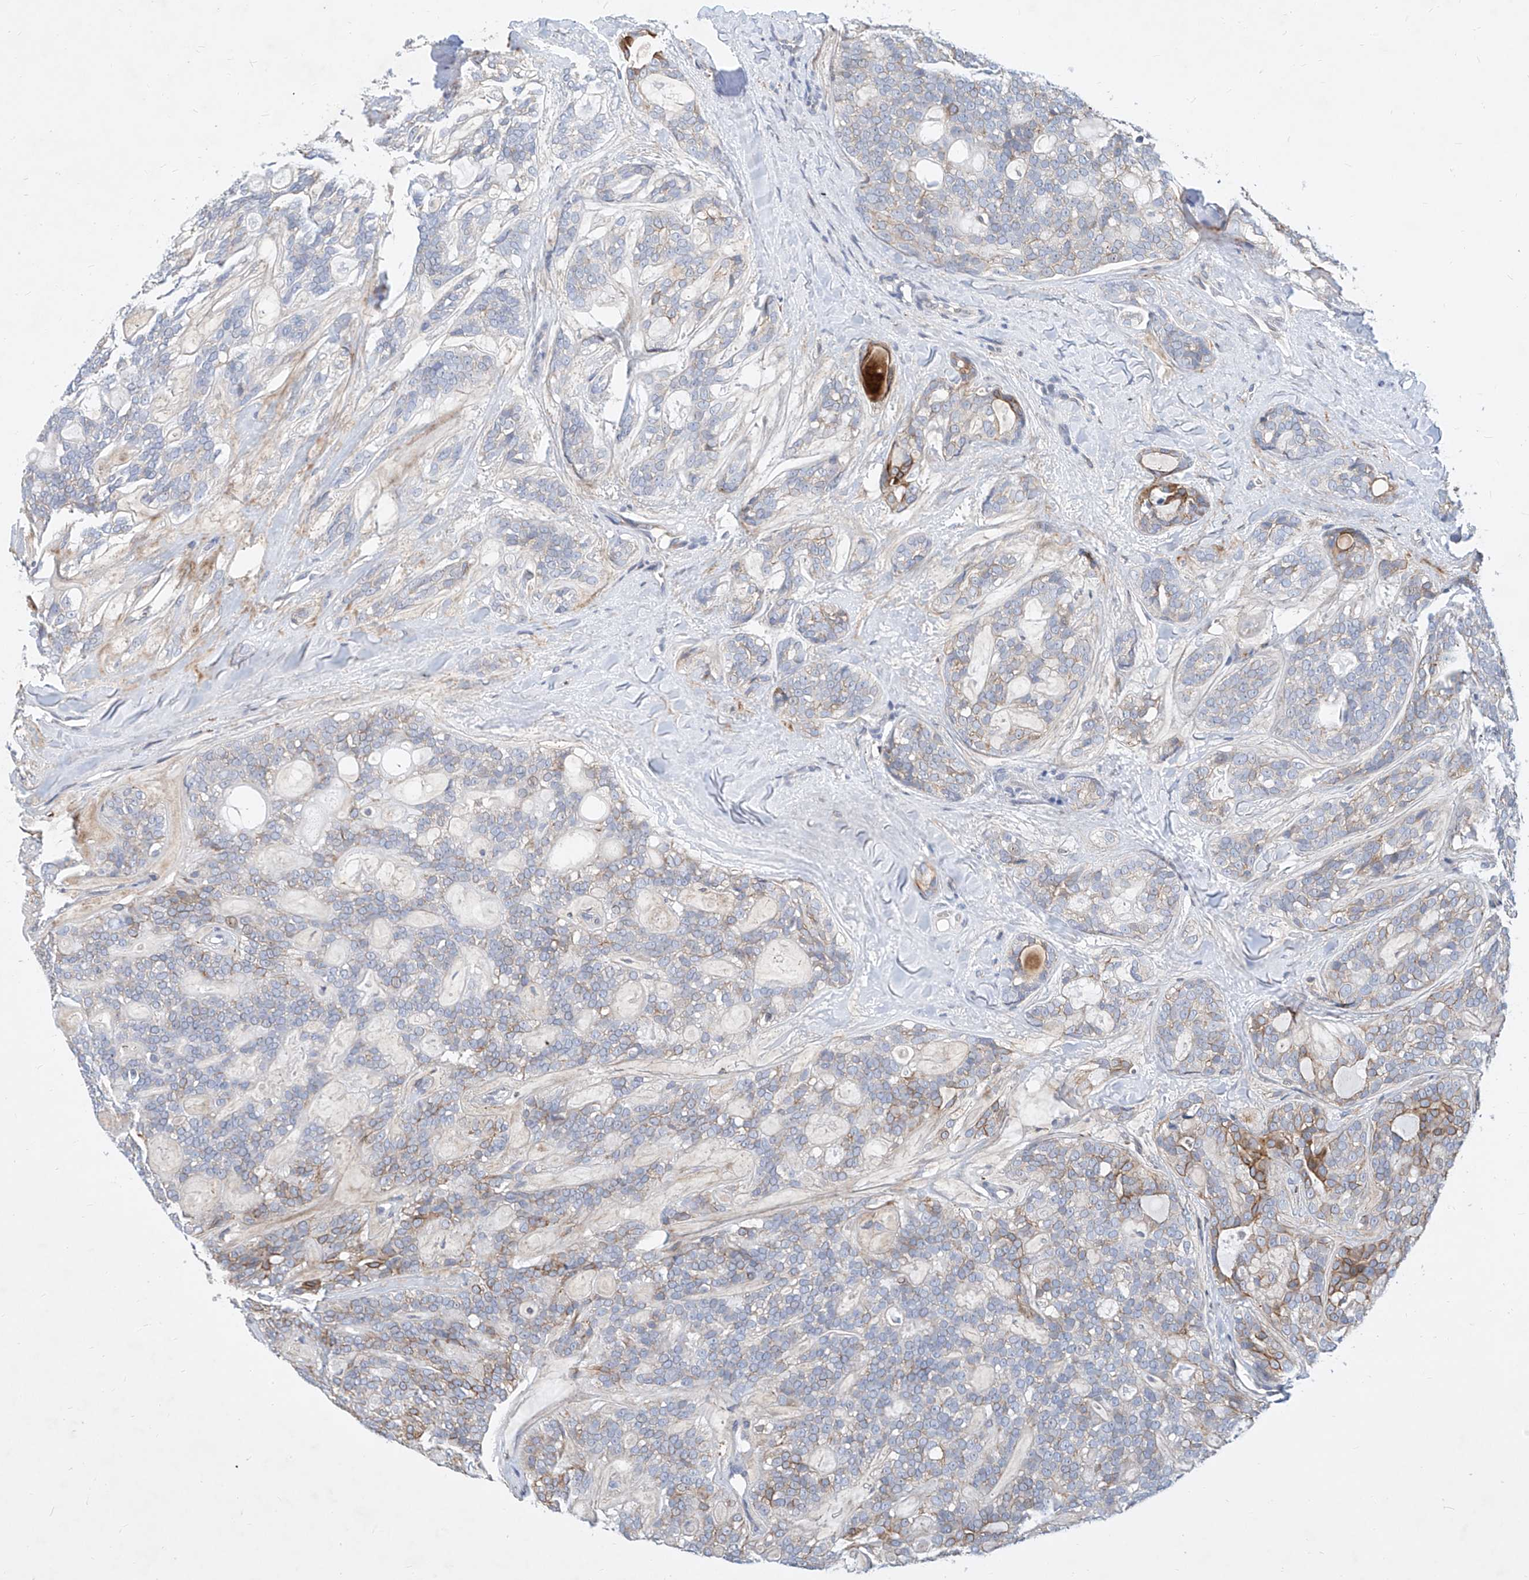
{"staining": {"intensity": "moderate", "quantity": "<25%", "location": "cytoplasmic/membranous"}, "tissue": "head and neck cancer", "cell_type": "Tumor cells", "image_type": "cancer", "snomed": [{"axis": "morphology", "description": "Adenocarcinoma, NOS"}, {"axis": "topography", "description": "Head-Neck"}], "caption": "Immunohistochemical staining of head and neck adenocarcinoma demonstrates low levels of moderate cytoplasmic/membranous positivity in approximately <25% of tumor cells.", "gene": "MX2", "patient": {"sex": "male", "age": 66}}